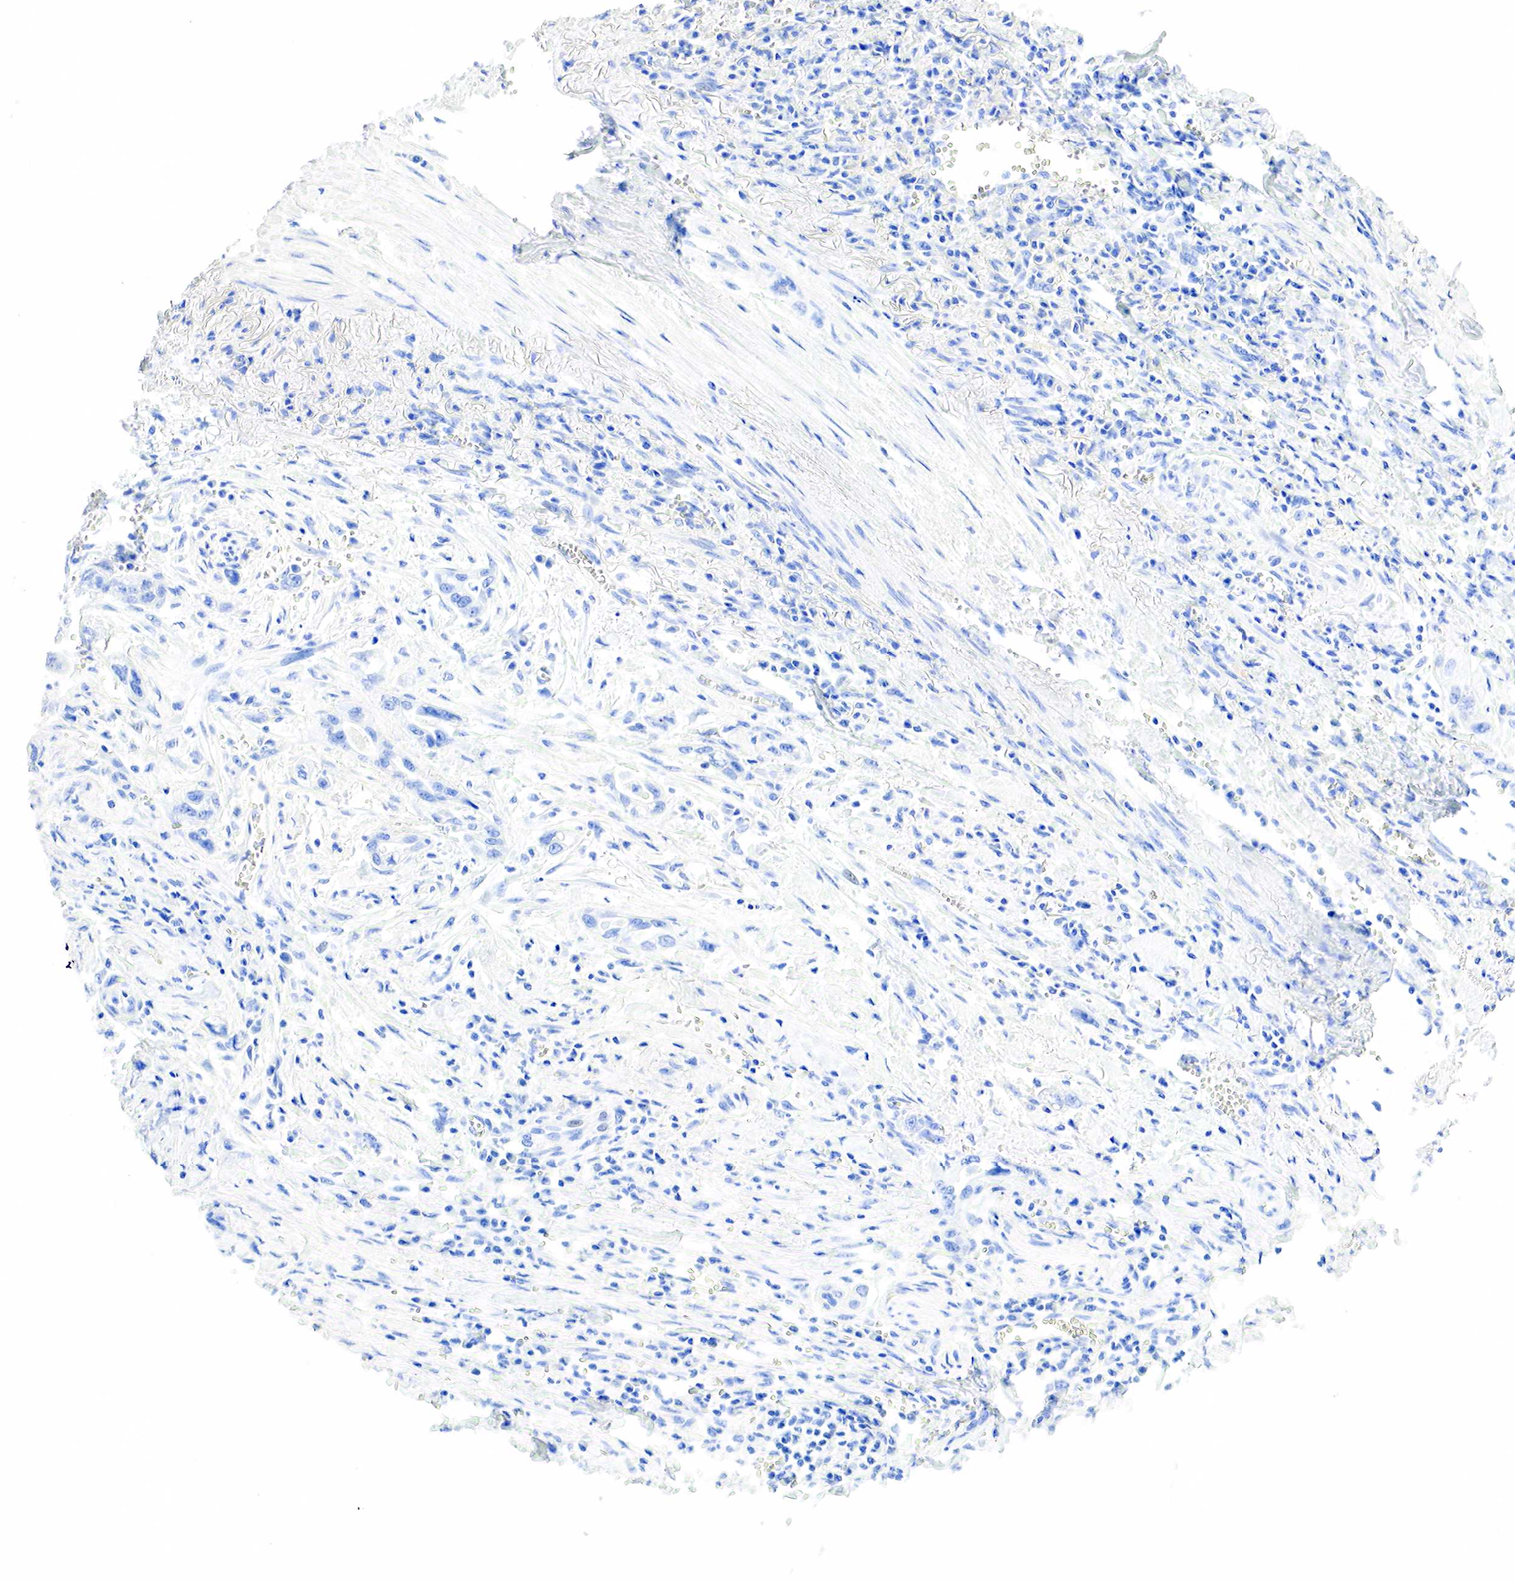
{"staining": {"intensity": "negative", "quantity": "none", "location": "none"}, "tissue": "pancreatic cancer", "cell_type": "Tumor cells", "image_type": "cancer", "snomed": [{"axis": "morphology", "description": "Adenocarcinoma, NOS"}, {"axis": "topography", "description": "Pancreas"}], "caption": "DAB (3,3'-diaminobenzidine) immunohistochemical staining of human pancreatic cancer (adenocarcinoma) reveals no significant expression in tumor cells.", "gene": "PTH", "patient": {"sex": "male", "age": 69}}